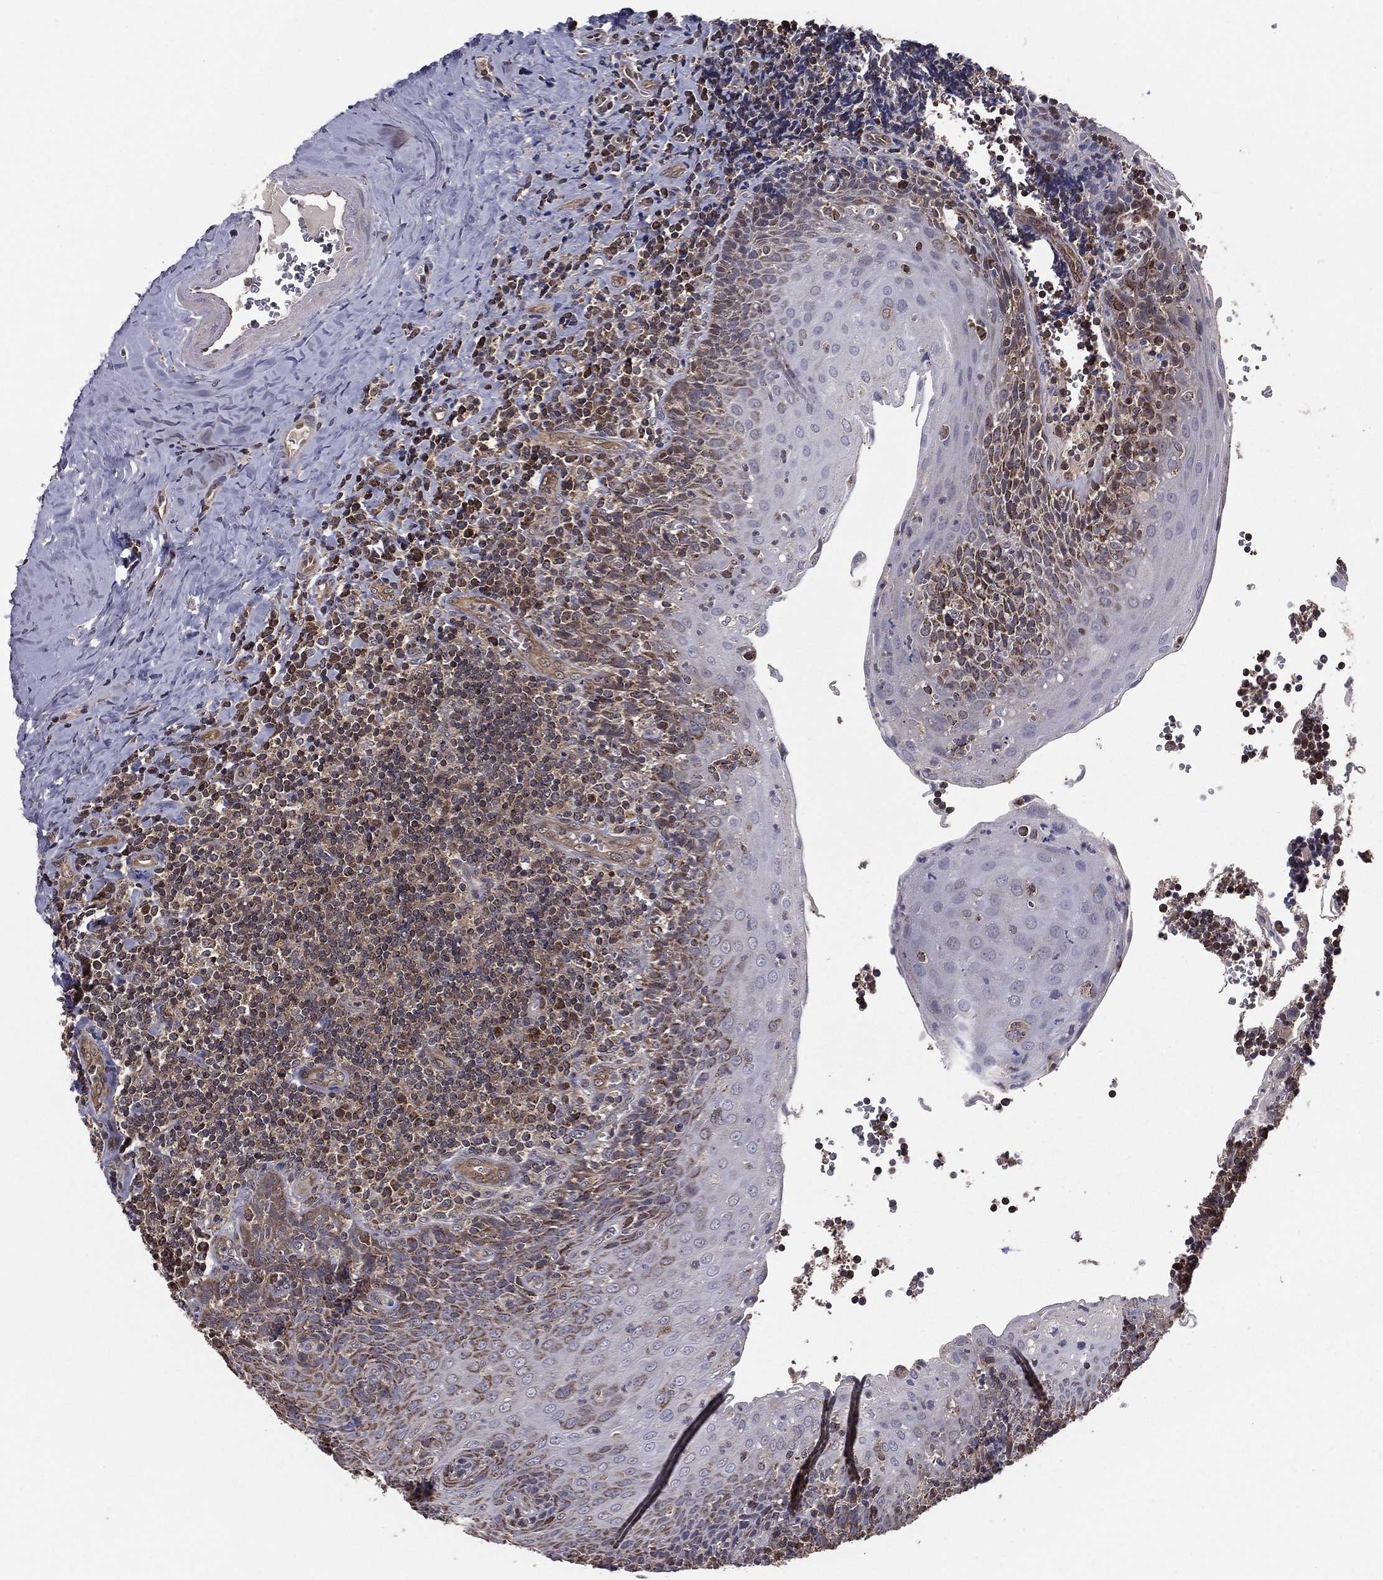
{"staining": {"intensity": "strong", "quantity": "25%-75%", "location": "cytoplasmic/membranous"}, "tissue": "tonsil", "cell_type": "Germinal center cells", "image_type": "normal", "snomed": [{"axis": "morphology", "description": "Normal tissue, NOS"}, {"axis": "morphology", "description": "Inflammation, NOS"}, {"axis": "topography", "description": "Tonsil"}], "caption": "Strong cytoplasmic/membranous expression for a protein is appreciated in about 25%-75% of germinal center cells of benign tonsil using immunohistochemistry (IHC).", "gene": "ENSG00000288684", "patient": {"sex": "female", "age": 31}}